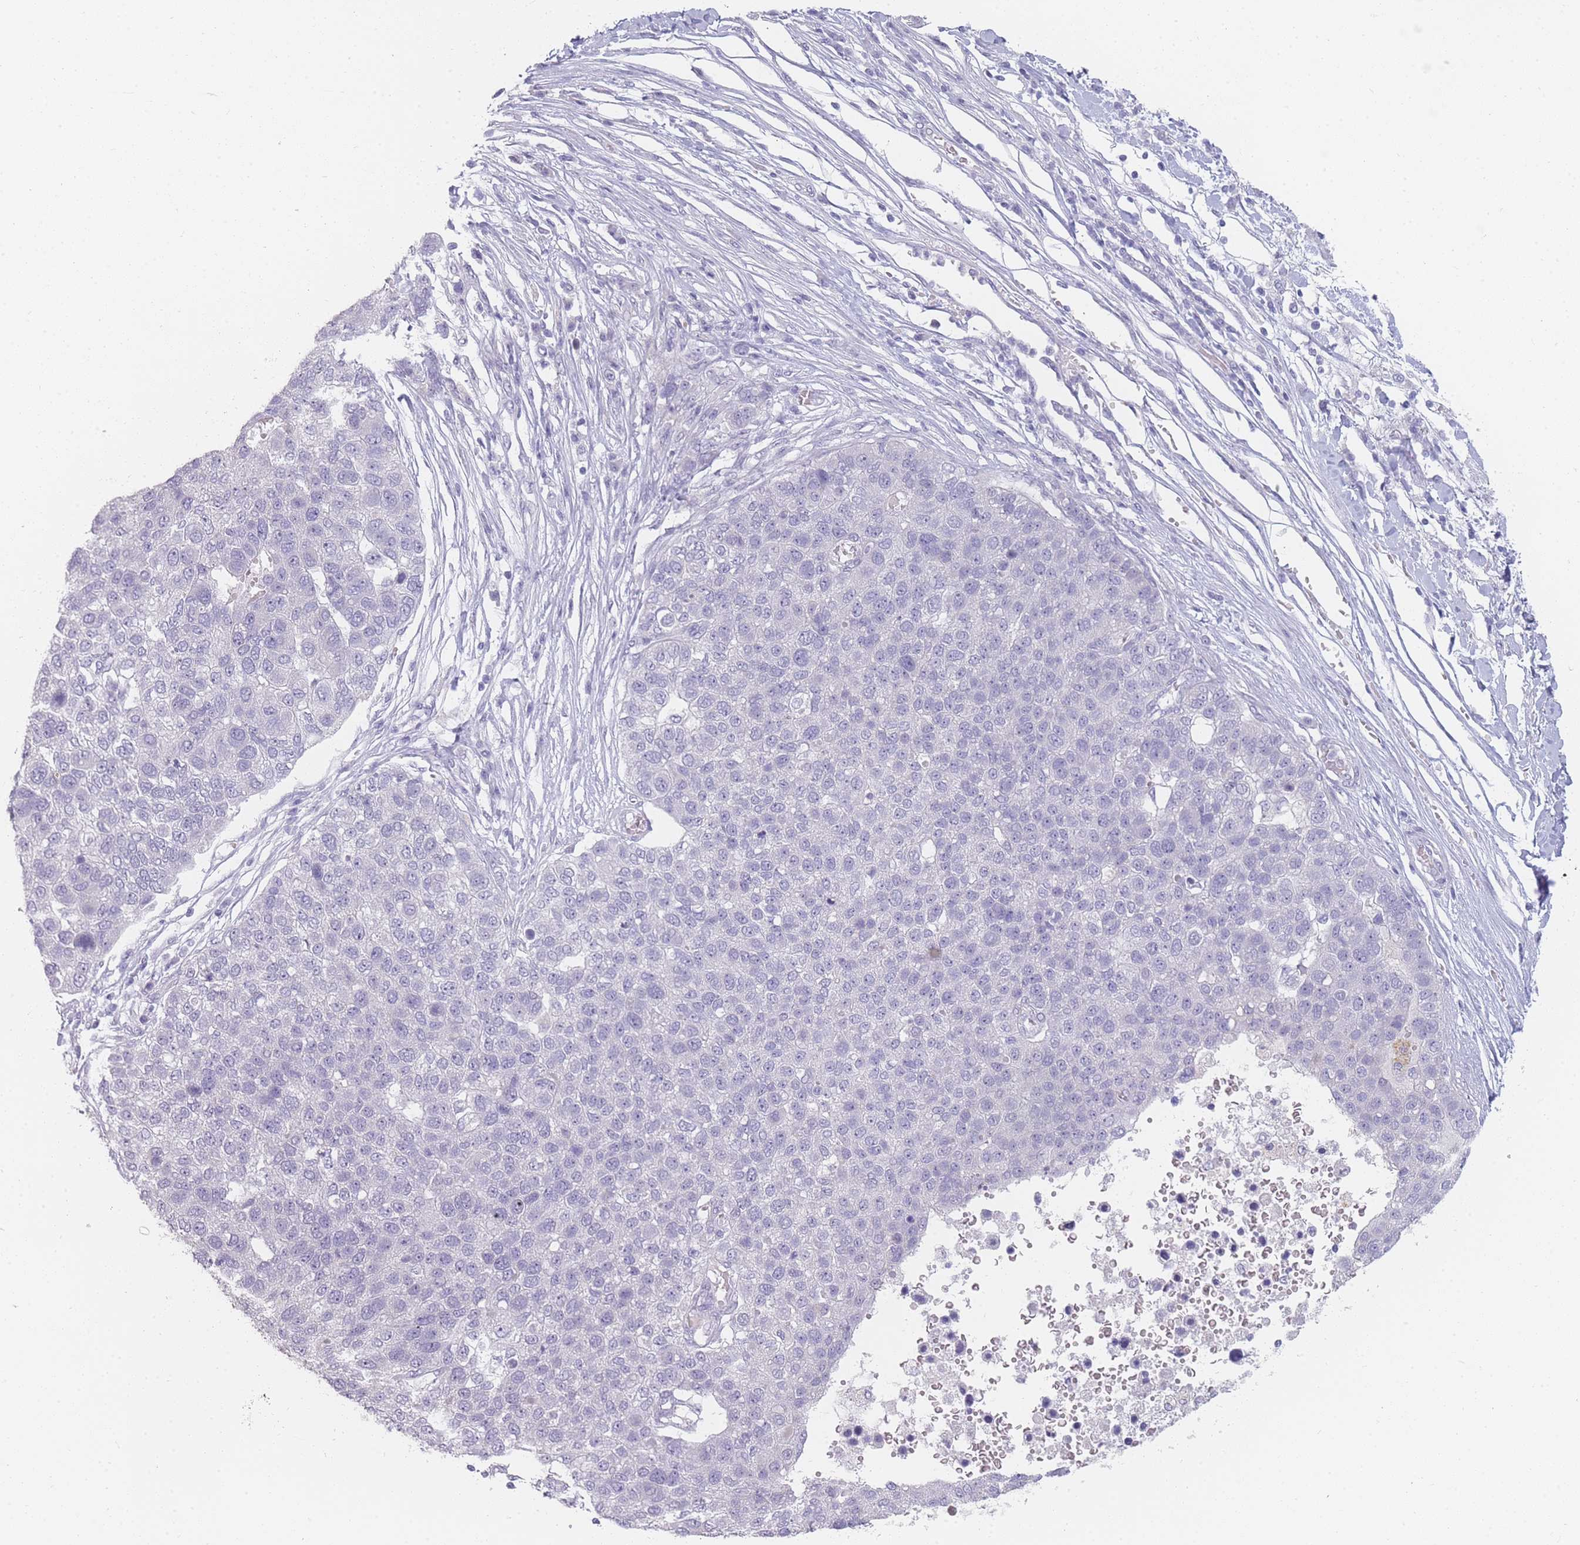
{"staining": {"intensity": "negative", "quantity": "none", "location": "none"}, "tissue": "pancreatic cancer", "cell_type": "Tumor cells", "image_type": "cancer", "snomed": [{"axis": "morphology", "description": "Adenocarcinoma, NOS"}, {"axis": "topography", "description": "Pancreas"}], "caption": "This is a histopathology image of immunohistochemistry staining of pancreatic cancer, which shows no positivity in tumor cells. Brightfield microscopy of immunohistochemistry stained with DAB (3,3'-diaminobenzidine) (brown) and hematoxylin (blue), captured at high magnification.", "gene": "INS", "patient": {"sex": "female", "age": 61}}